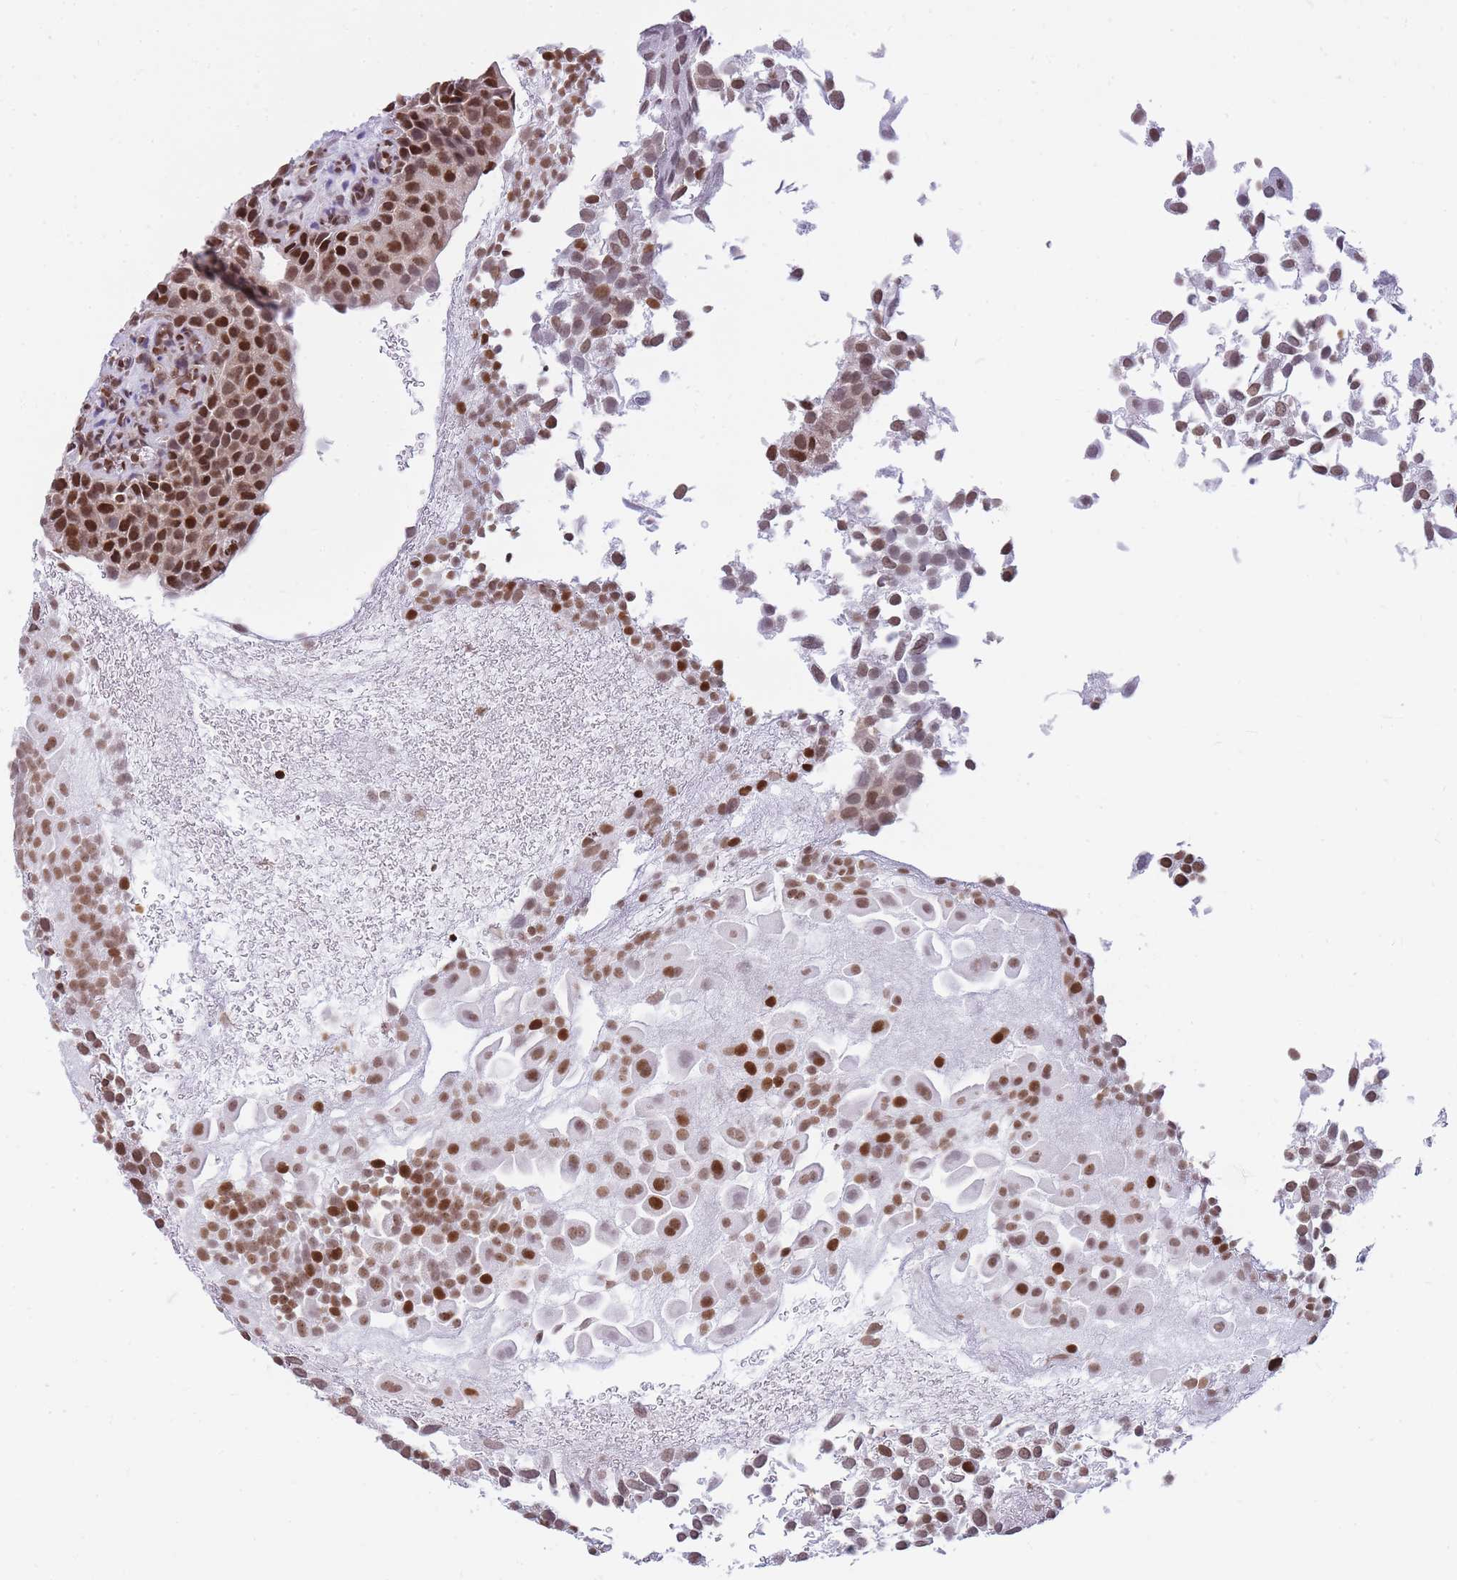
{"staining": {"intensity": "moderate", "quantity": ">75%", "location": "nuclear"}, "tissue": "urothelial cancer", "cell_type": "Tumor cells", "image_type": "cancer", "snomed": [{"axis": "morphology", "description": "Urothelial carcinoma, Low grade"}, {"axis": "topography", "description": "Urinary bladder"}], "caption": "Immunohistochemistry (IHC) of low-grade urothelial carcinoma reveals medium levels of moderate nuclear expression in approximately >75% of tumor cells. Using DAB (3,3'-diaminobenzidine) (brown) and hematoxylin (blue) stains, captured at high magnification using brightfield microscopy.", "gene": "SHISAL1", "patient": {"sex": "male", "age": 88}}